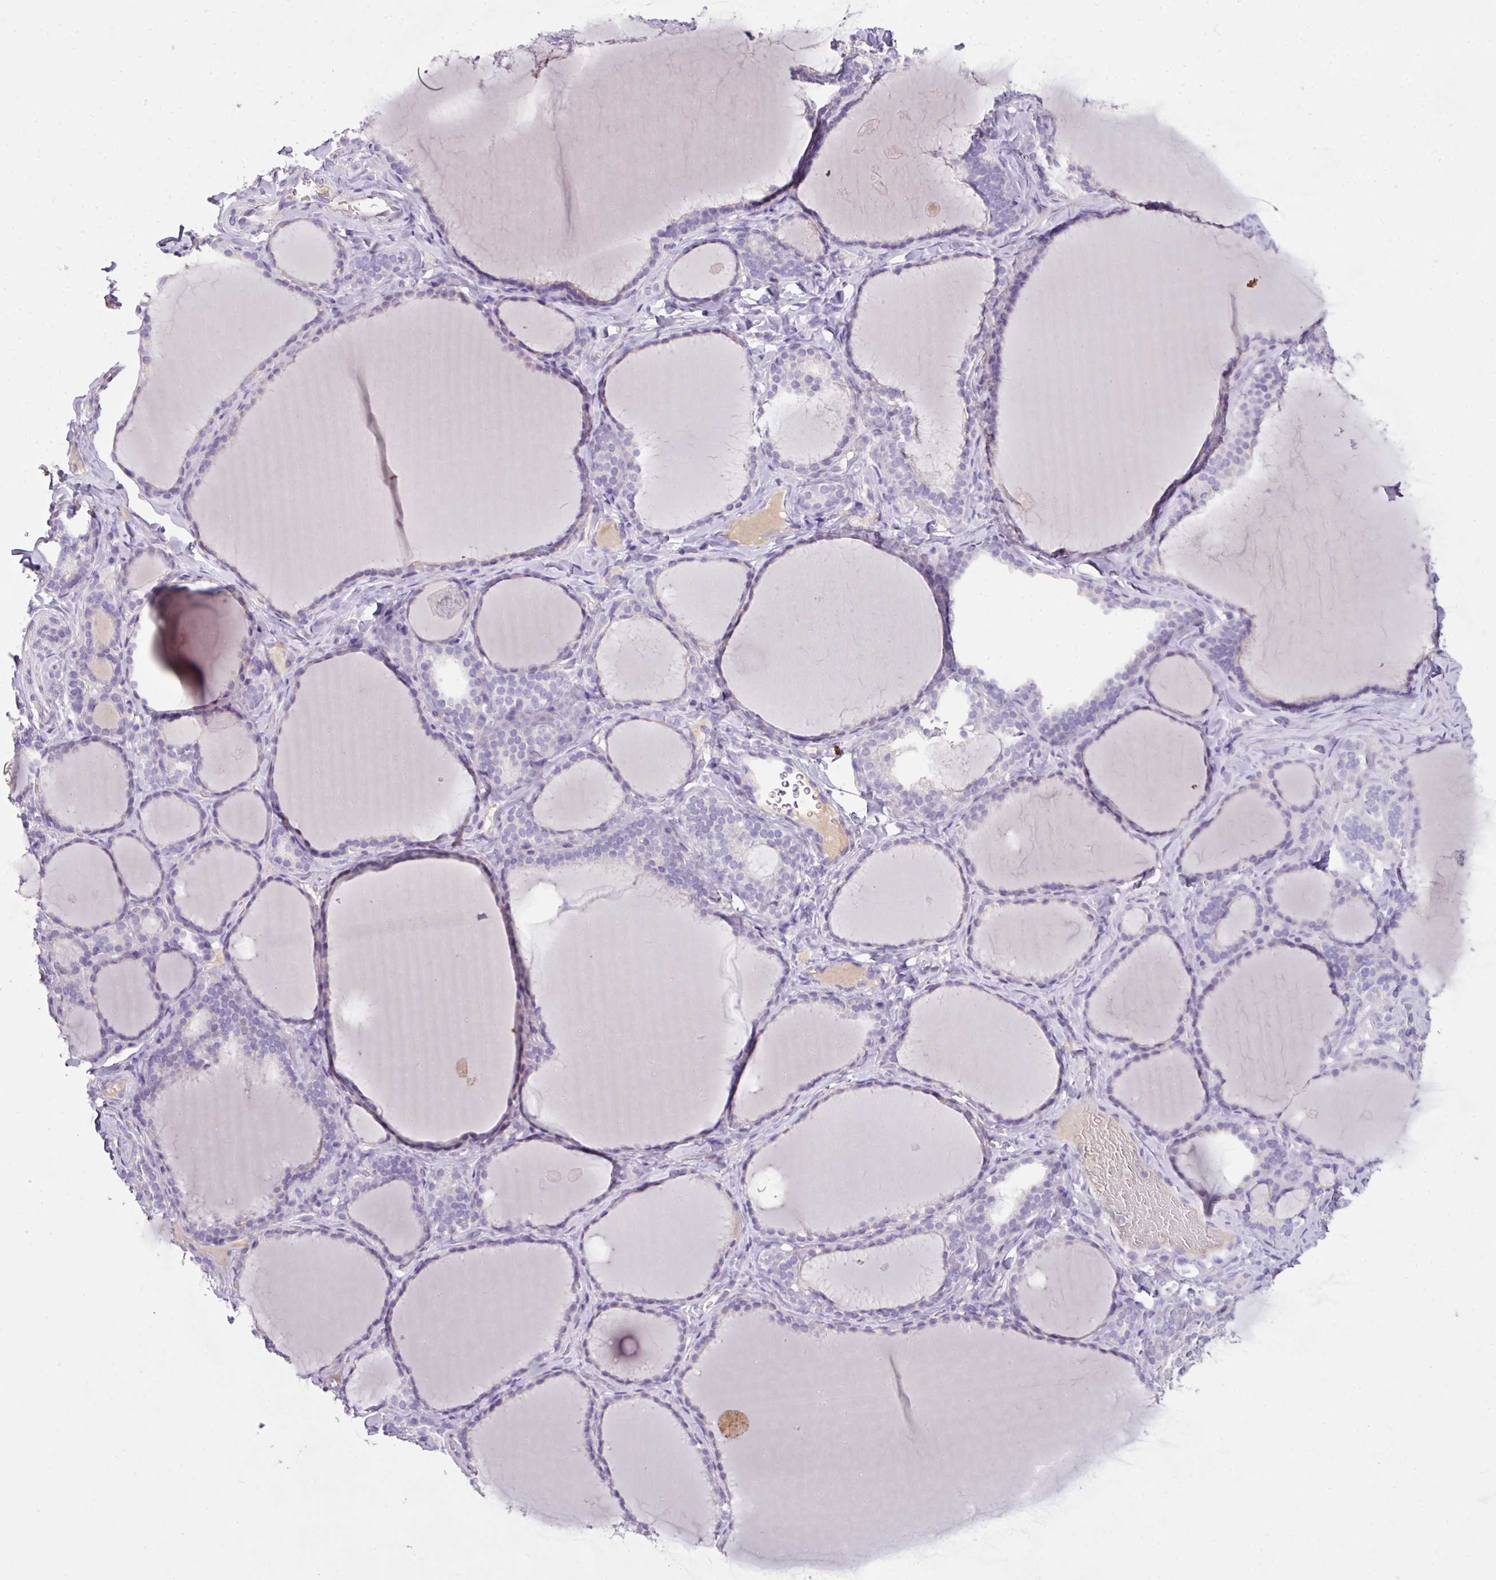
{"staining": {"intensity": "negative", "quantity": "none", "location": "none"}, "tissue": "thyroid gland", "cell_type": "Glandular cells", "image_type": "normal", "snomed": [{"axis": "morphology", "description": "Normal tissue, NOS"}, {"axis": "topography", "description": "Thyroid gland"}], "caption": "The immunohistochemistry (IHC) micrograph has no significant positivity in glandular cells of thyroid gland. The staining was performed using DAB to visualize the protein expression in brown, while the nuclei were stained in blue with hematoxylin (Magnification: 20x).", "gene": "OR6C6", "patient": {"sex": "female", "age": 31}}